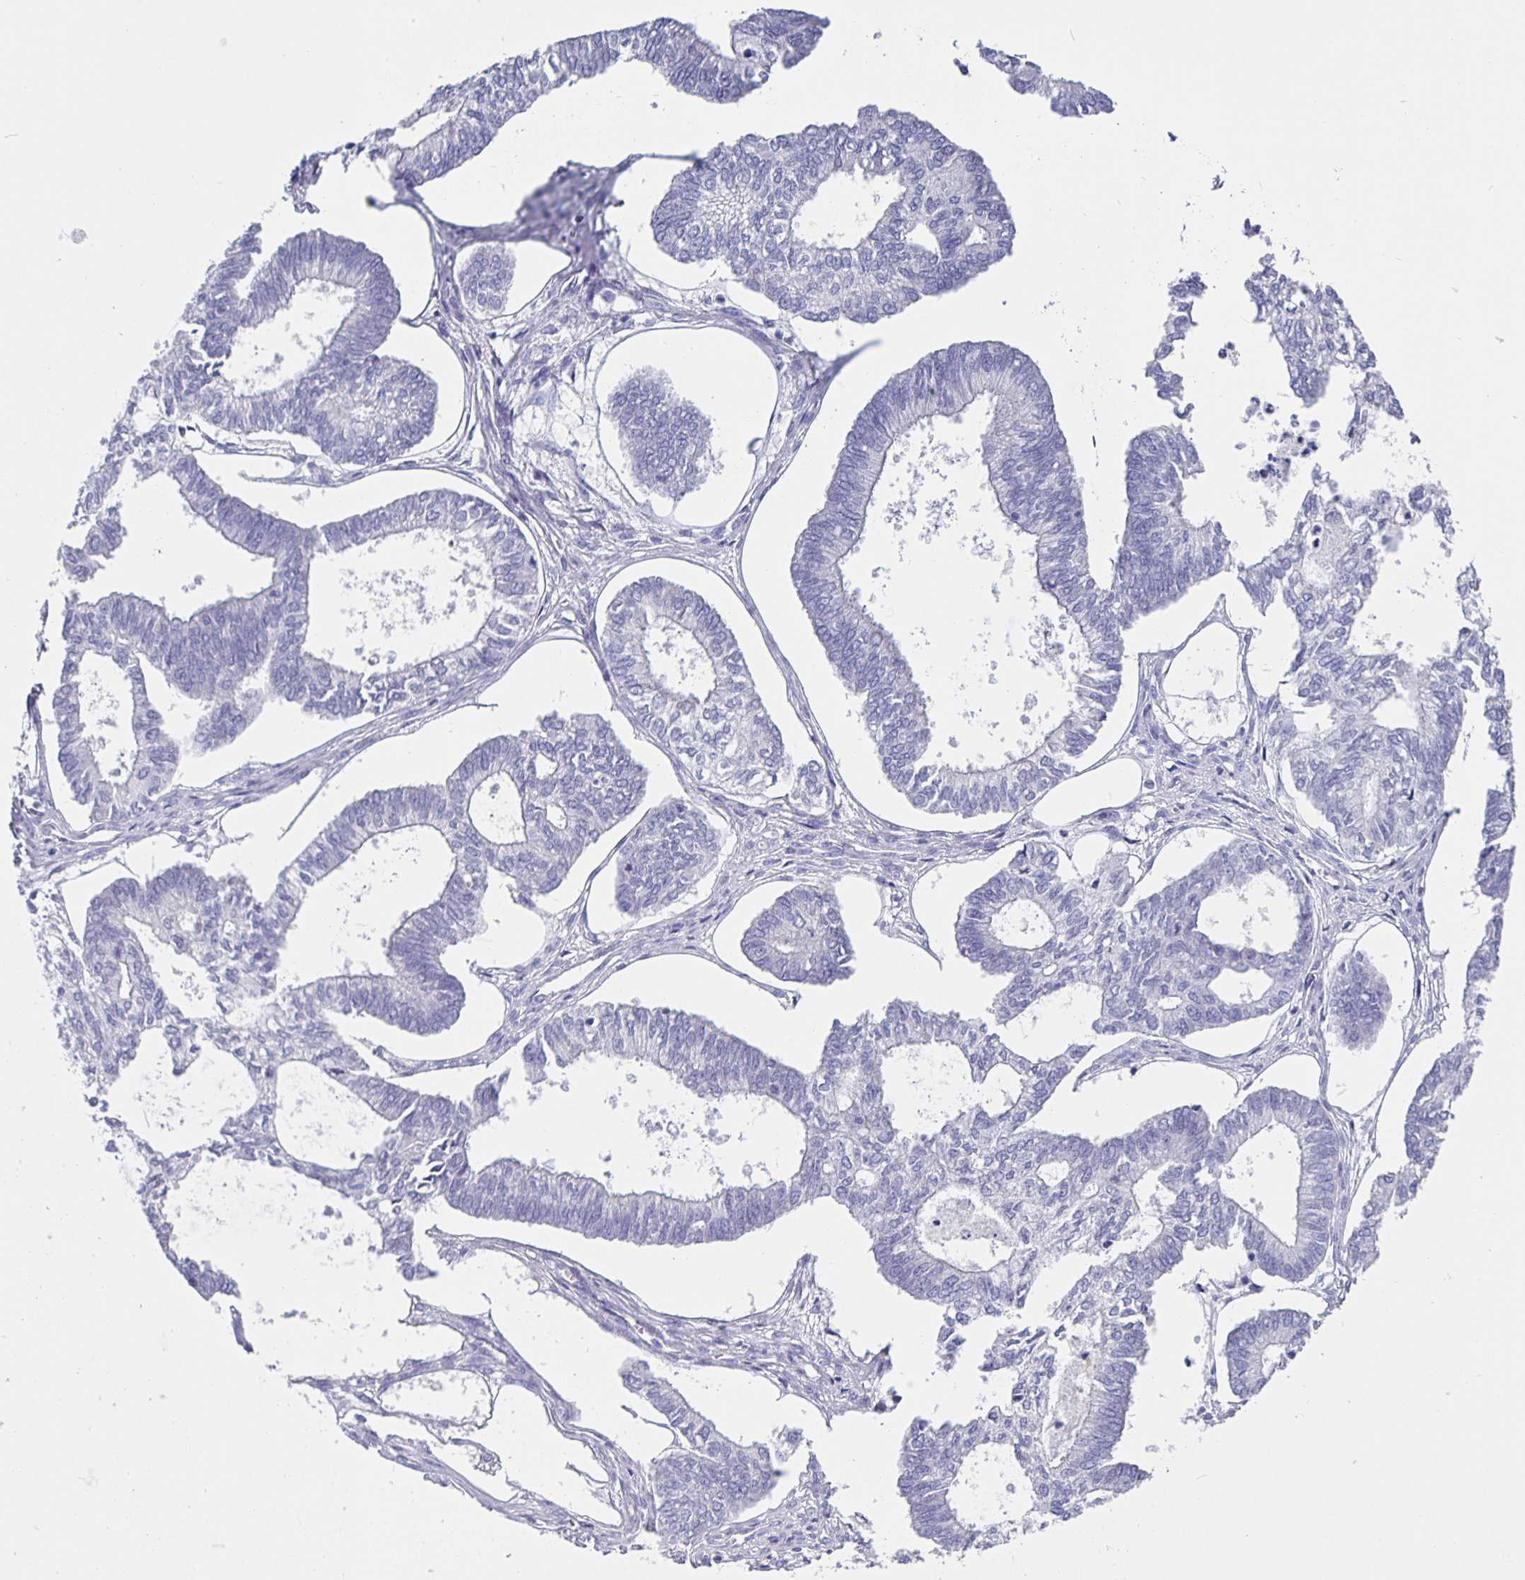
{"staining": {"intensity": "negative", "quantity": "none", "location": "none"}, "tissue": "ovarian cancer", "cell_type": "Tumor cells", "image_type": "cancer", "snomed": [{"axis": "morphology", "description": "Carcinoma, endometroid"}, {"axis": "topography", "description": "Ovary"}], "caption": "Protein analysis of endometroid carcinoma (ovarian) reveals no significant staining in tumor cells. Nuclei are stained in blue.", "gene": "CFAP74", "patient": {"sex": "female", "age": 64}}